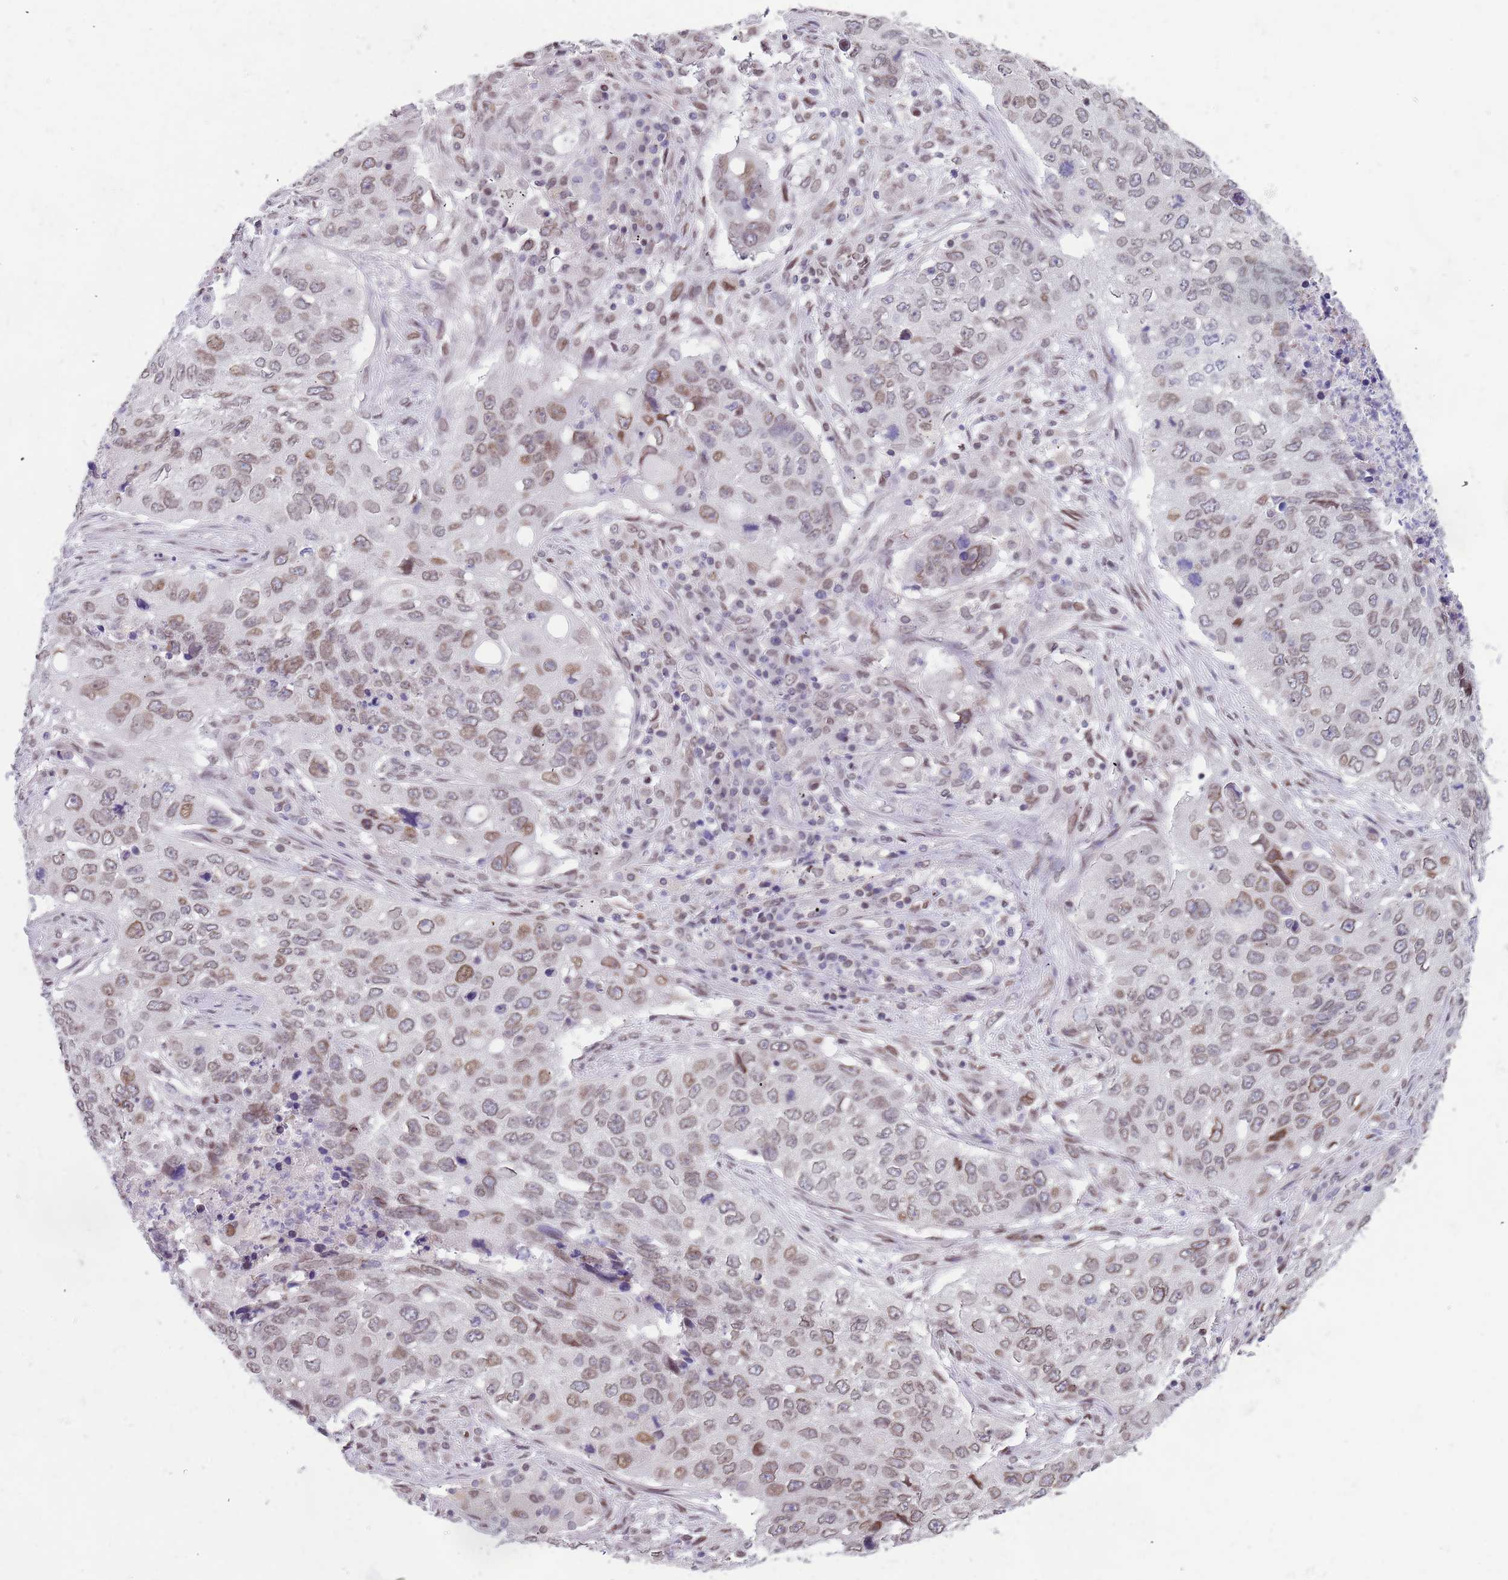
{"staining": {"intensity": "weak", "quantity": ">75%", "location": "cytoplasmic/membranous,nuclear"}, "tissue": "lung cancer", "cell_type": "Tumor cells", "image_type": "cancer", "snomed": [{"axis": "morphology", "description": "Squamous cell carcinoma, NOS"}, {"axis": "topography", "description": "Lung"}], "caption": "Tumor cells exhibit low levels of weak cytoplasmic/membranous and nuclear expression in approximately >75% of cells in human lung cancer. Using DAB (3,3'-diaminobenzidine) (brown) and hematoxylin (blue) stains, captured at high magnification using brightfield microscopy.", "gene": "KLHDC2", "patient": {"sex": "female", "age": 63}}